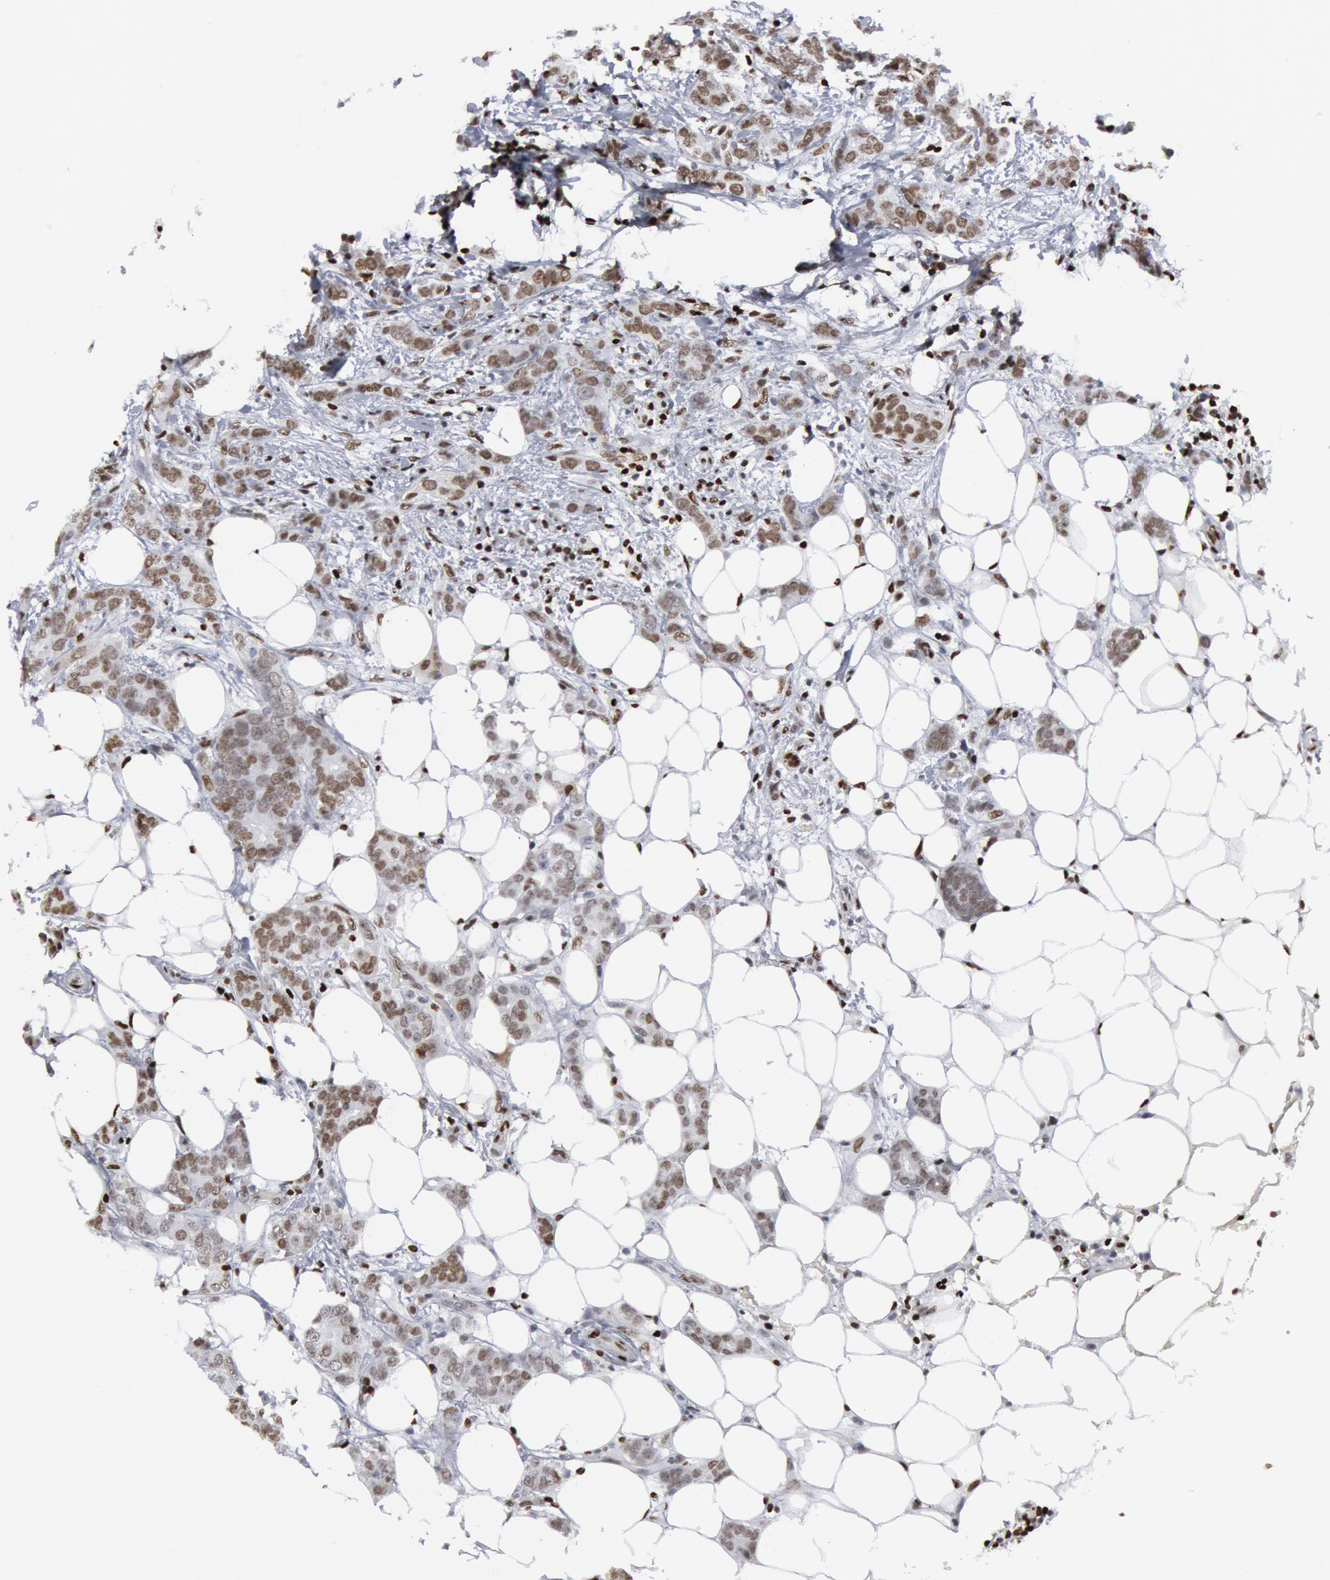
{"staining": {"intensity": "weak", "quantity": "25%-75%", "location": "nuclear"}, "tissue": "breast cancer", "cell_type": "Tumor cells", "image_type": "cancer", "snomed": [{"axis": "morphology", "description": "Duct carcinoma"}, {"axis": "topography", "description": "Breast"}], "caption": "High-power microscopy captured an immunohistochemistry micrograph of infiltrating ductal carcinoma (breast), revealing weak nuclear staining in approximately 25%-75% of tumor cells.", "gene": "MECP2", "patient": {"sex": "female", "age": 53}}